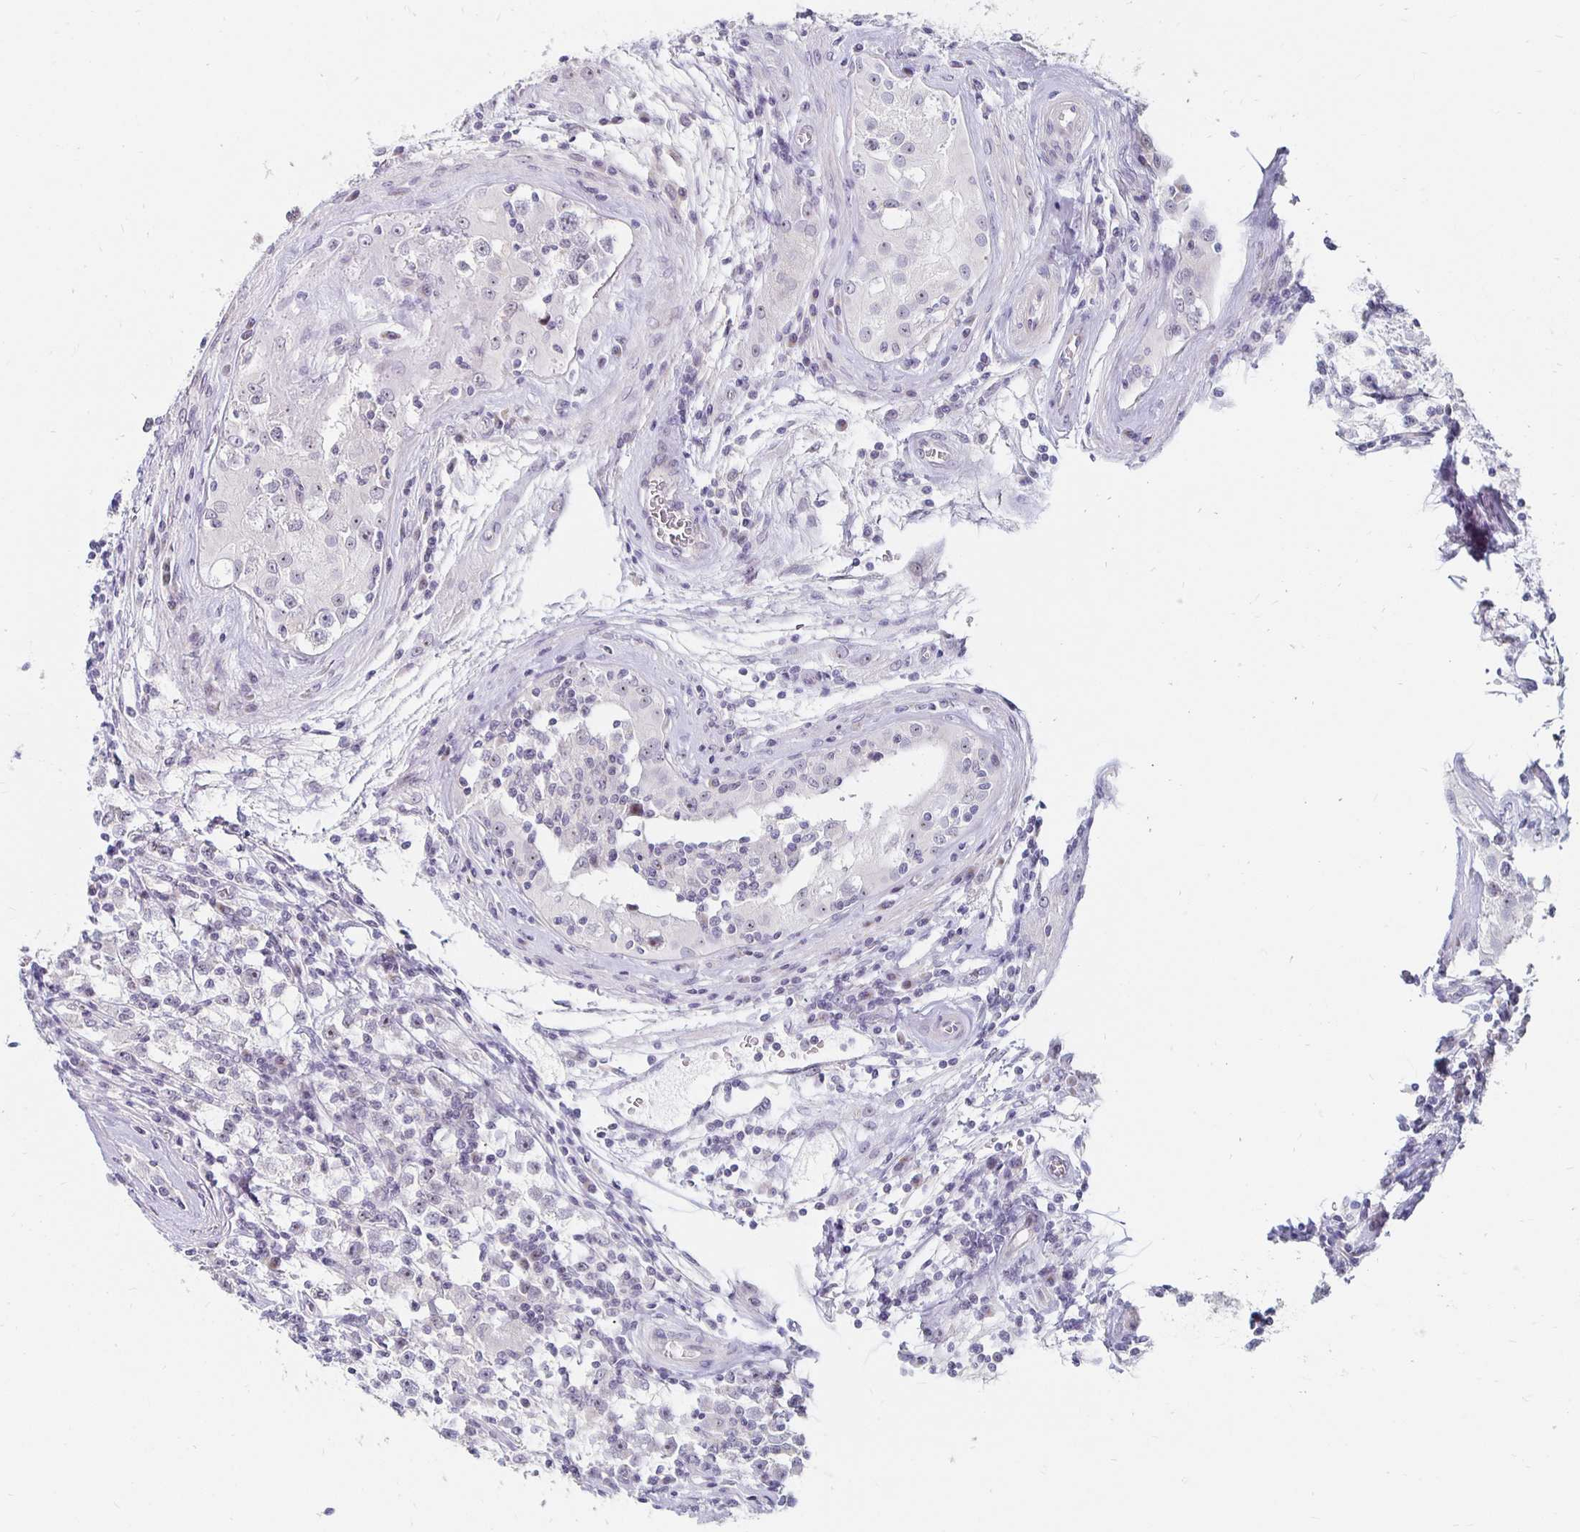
{"staining": {"intensity": "weak", "quantity": "<25%", "location": "nuclear"}, "tissue": "testis cancer", "cell_type": "Tumor cells", "image_type": "cancer", "snomed": [{"axis": "morphology", "description": "Seminoma, NOS"}, {"axis": "topography", "description": "Testis"}], "caption": "A histopathology image of seminoma (testis) stained for a protein reveals no brown staining in tumor cells.", "gene": "NUP85", "patient": {"sex": "male", "age": 31}}